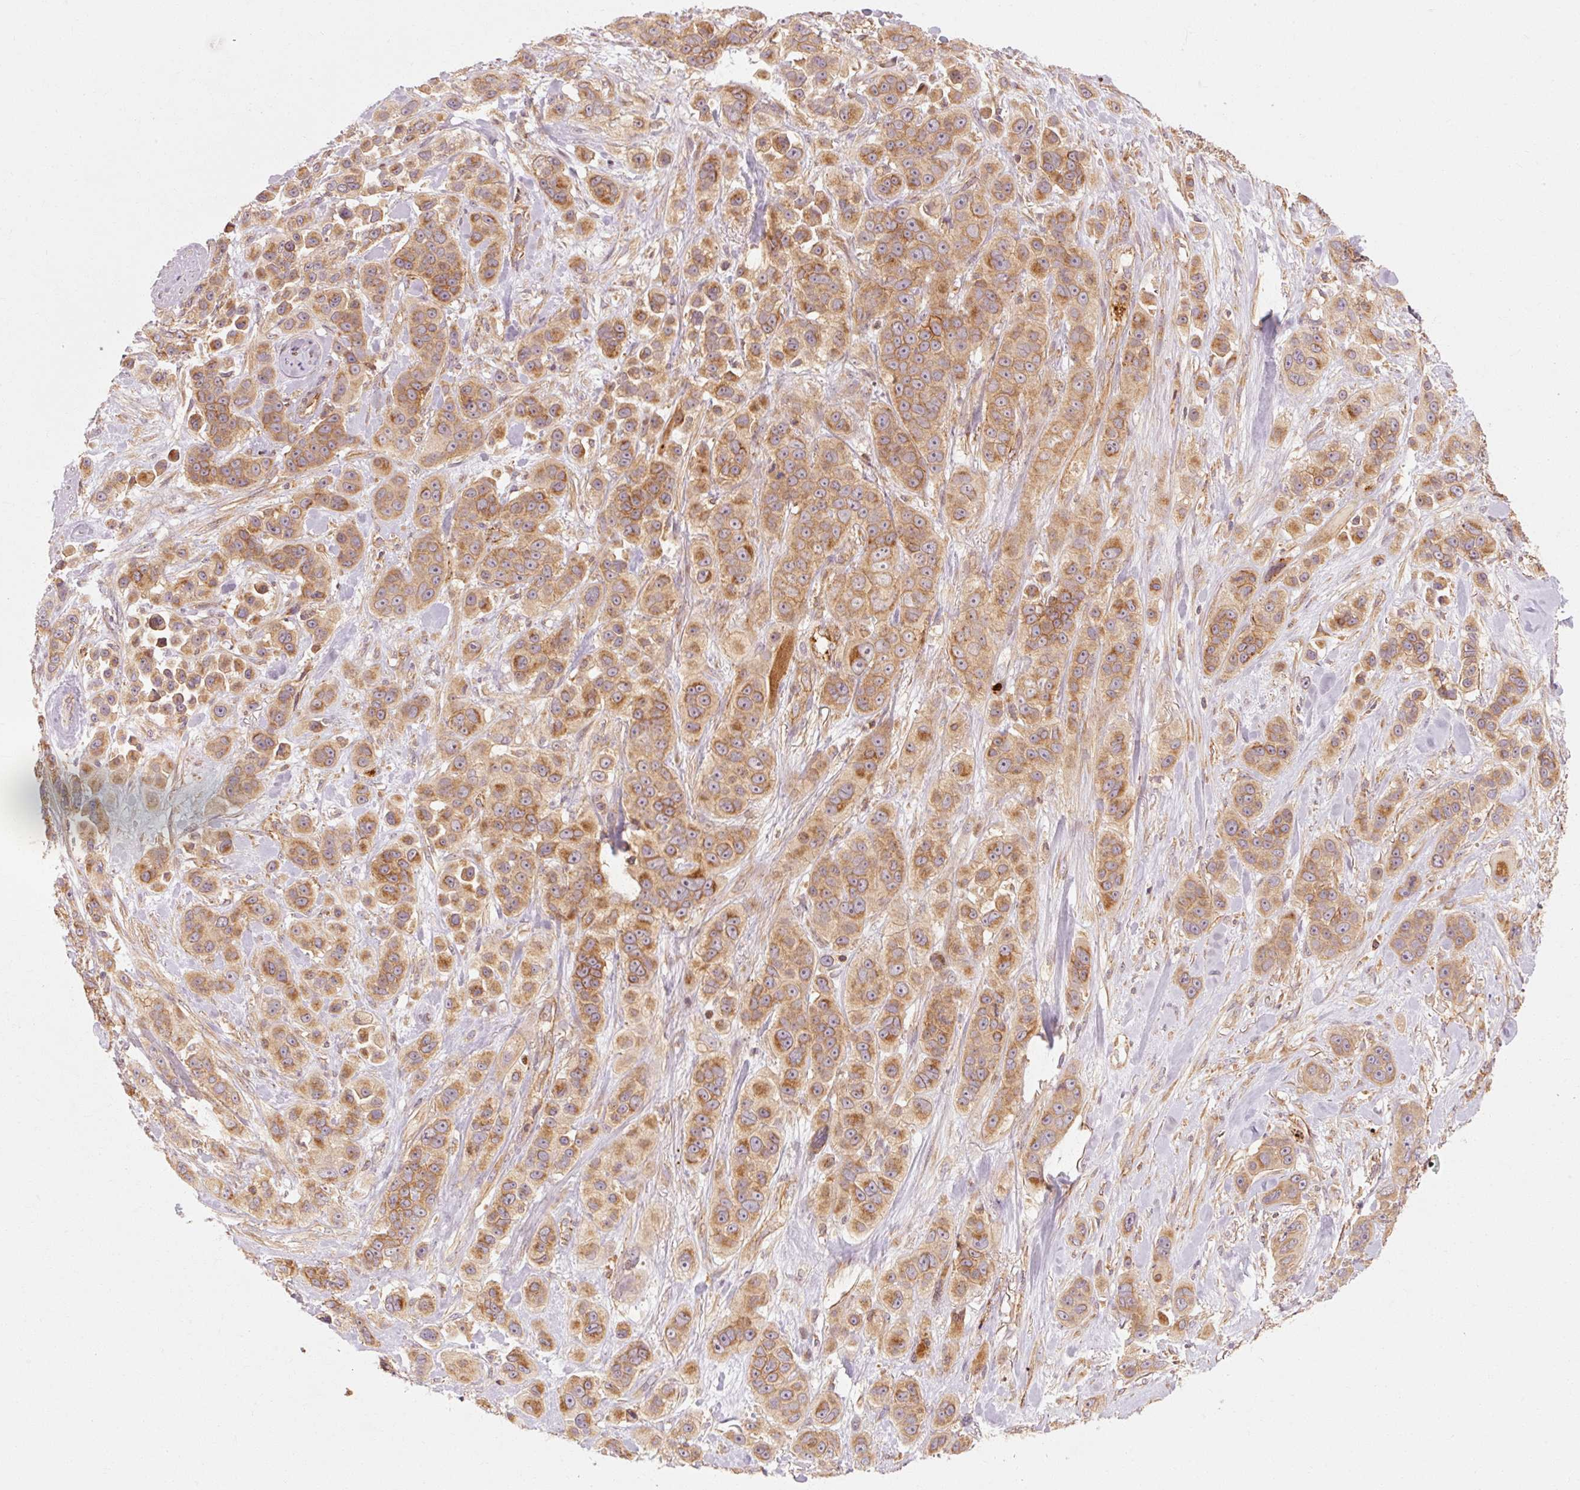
{"staining": {"intensity": "moderate", "quantity": ">75%", "location": "cytoplasmic/membranous"}, "tissue": "skin cancer", "cell_type": "Tumor cells", "image_type": "cancer", "snomed": [{"axis": "morphology", "description": "Squamous cell carcinoma, NOS"}, {"axis": "topography", "description": "Skin"}], "caption": "This is an image of immunohistochemistry staining of squamous cell carcinoma (skin), which shows moderate expression in the cytoplasmic/membranous of tumor cells.", "gene": "CTNNA1", "patient": {"sex": "male", "age": 67}}